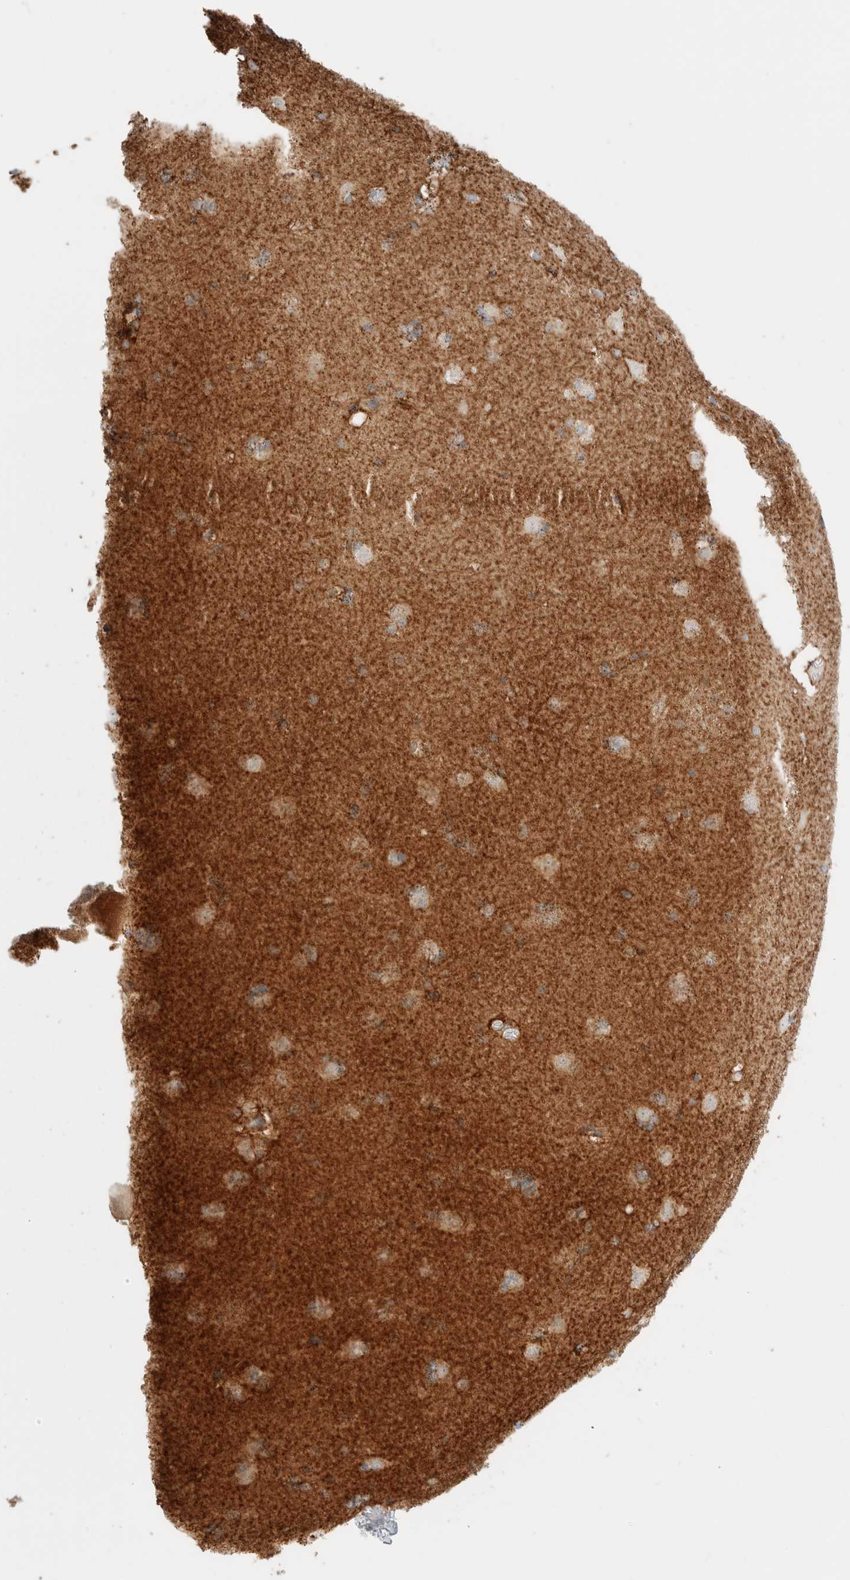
{"staining": {"intensity": "negative", "quantity": "none", "location": "none"}, "tissue": "caudate", "cell_type": "Glial cells", "image_type": "normal", "snomed": [{"axis": "morphology", "description": "Normal tissue, NOS"}, {"axis": "topography", "description": "Lateral ventricle wall"}], "caption": "An immunohistochemistry image of normal caudate is shown. There is no staining in glial cells of caudate. Nuclei are stained in blue.", "gene": "UNC13B", "patient": {"sex": "female", "age": 19}}